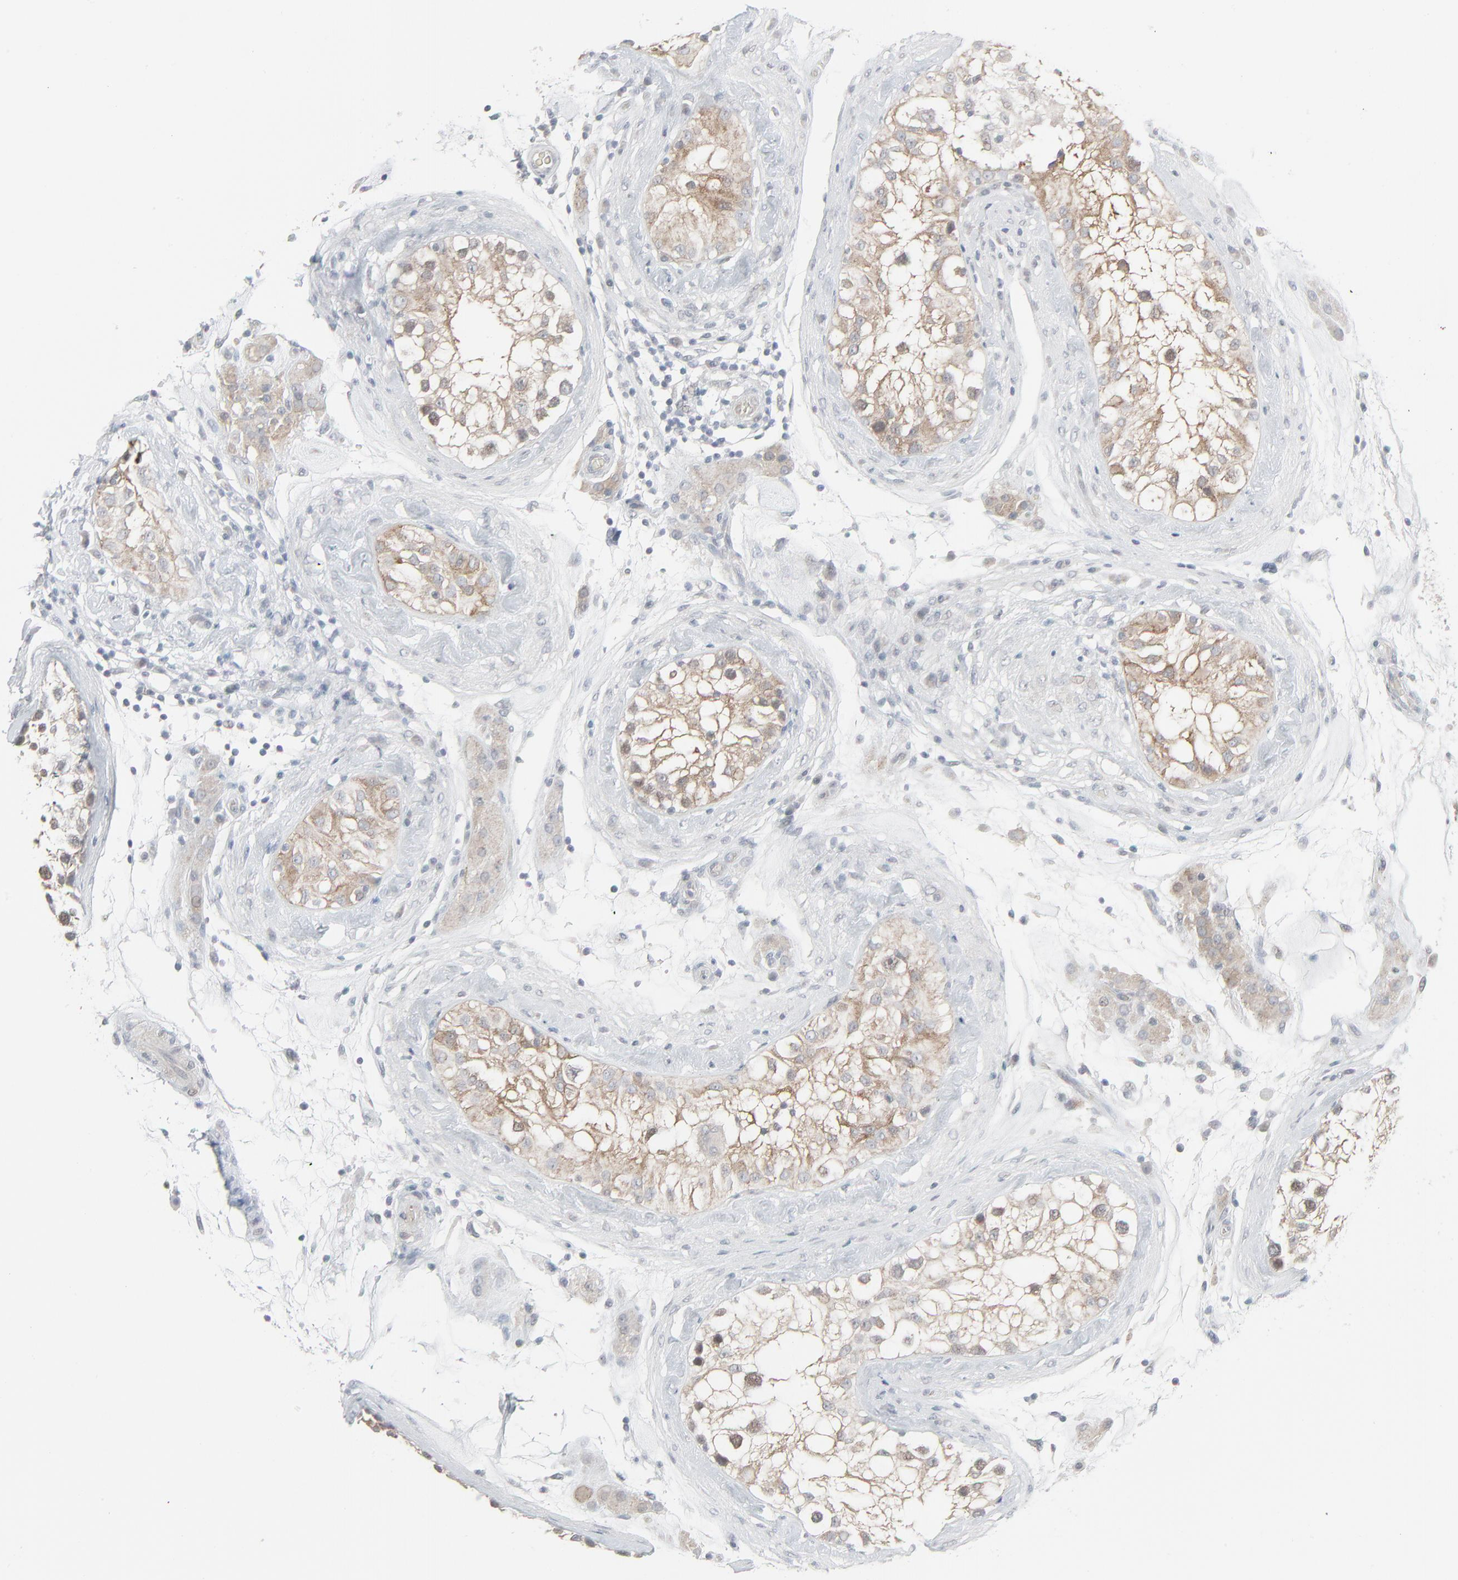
{"staining": {"intensity": "moderate", "quantity": ">75%", "location": "cytoplasmic/membranous"}, "tissue": "testis", "cell_type": "Cells in seminiferous ducts", "image_type": "normal", "snomed": [{"axis": "morphology", "description": "Normal tissue, NOS"}, {"axis": "topography", "description": "Testis"}], "caption": "Immunohistochemical staining of unremarkable testis displays medium levels of moderate cytoplasmic/membranous expression in approximately >75% of cells in seminiferous ducts. The protein of interest is stained brown, and the nuclei are stained in blue (DAB IHC with brightfield microscopy, high magnification).", "gene": "NEUROD1", "patient": {"sex": "male", "age": 46}}